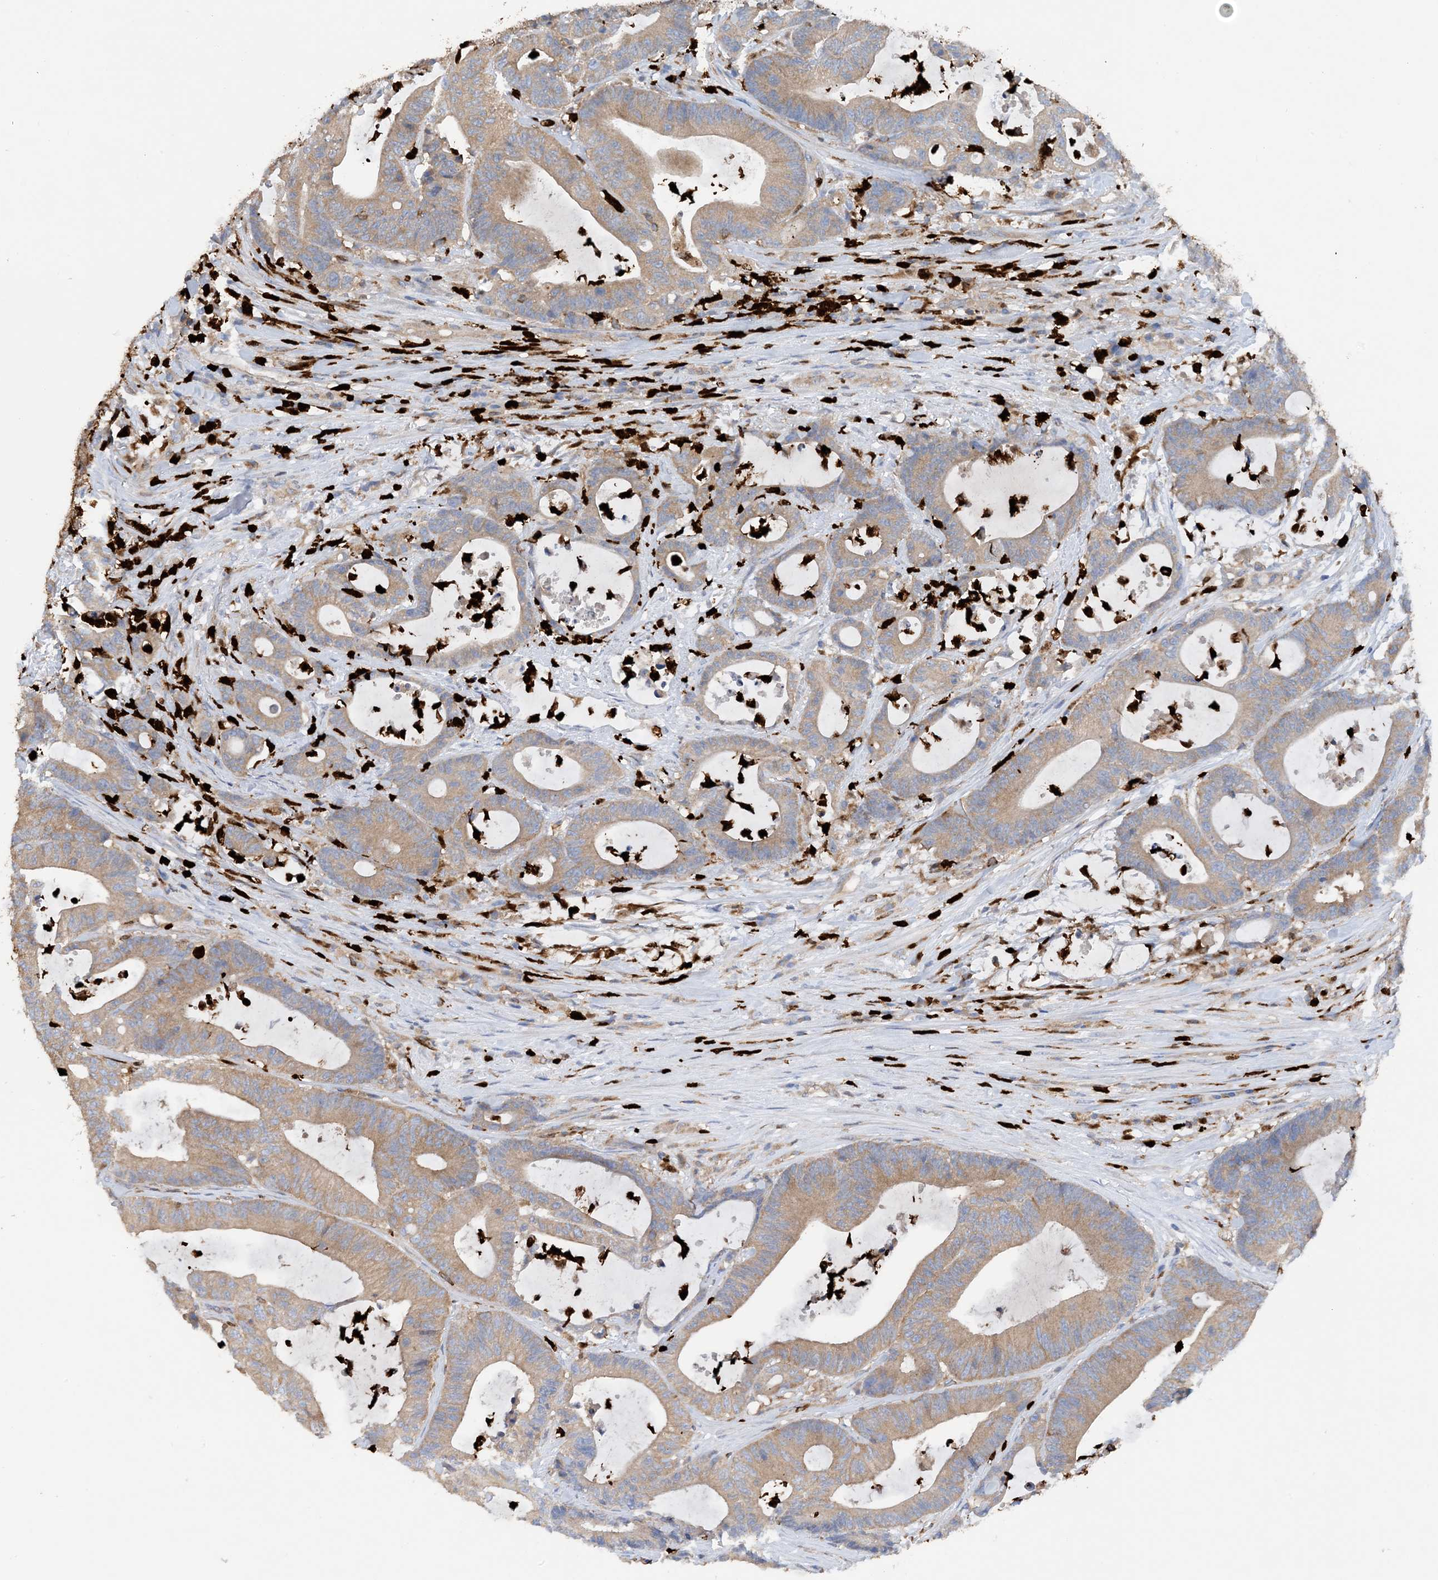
{"staining": {"intensity": "weak", "quantity": ">75%", "location": "cytoplasmic/membranous"}, "tissue": "colorectal cancer", "cell_type": "Tumor cells", "image_type": "cancer", "snomed": [{"axis": "morphology", "description": "Adenocarcinoma, NOS"}, {"axis": "topography", "description": "Colon"}], "caption": "Immunohistochemistry histopathology image of neoplastic tissue: human colorectal cancer (adenocarcinoma) stained using IHC reveals low levels of weak protein expression localized specifically in the cytoplasmic/membranous of tumor cells, appearing as a cytoplasmic/membranous brown color.", "gene": "PHACTR2", "patient": {"sex": "female", "age": 84}}